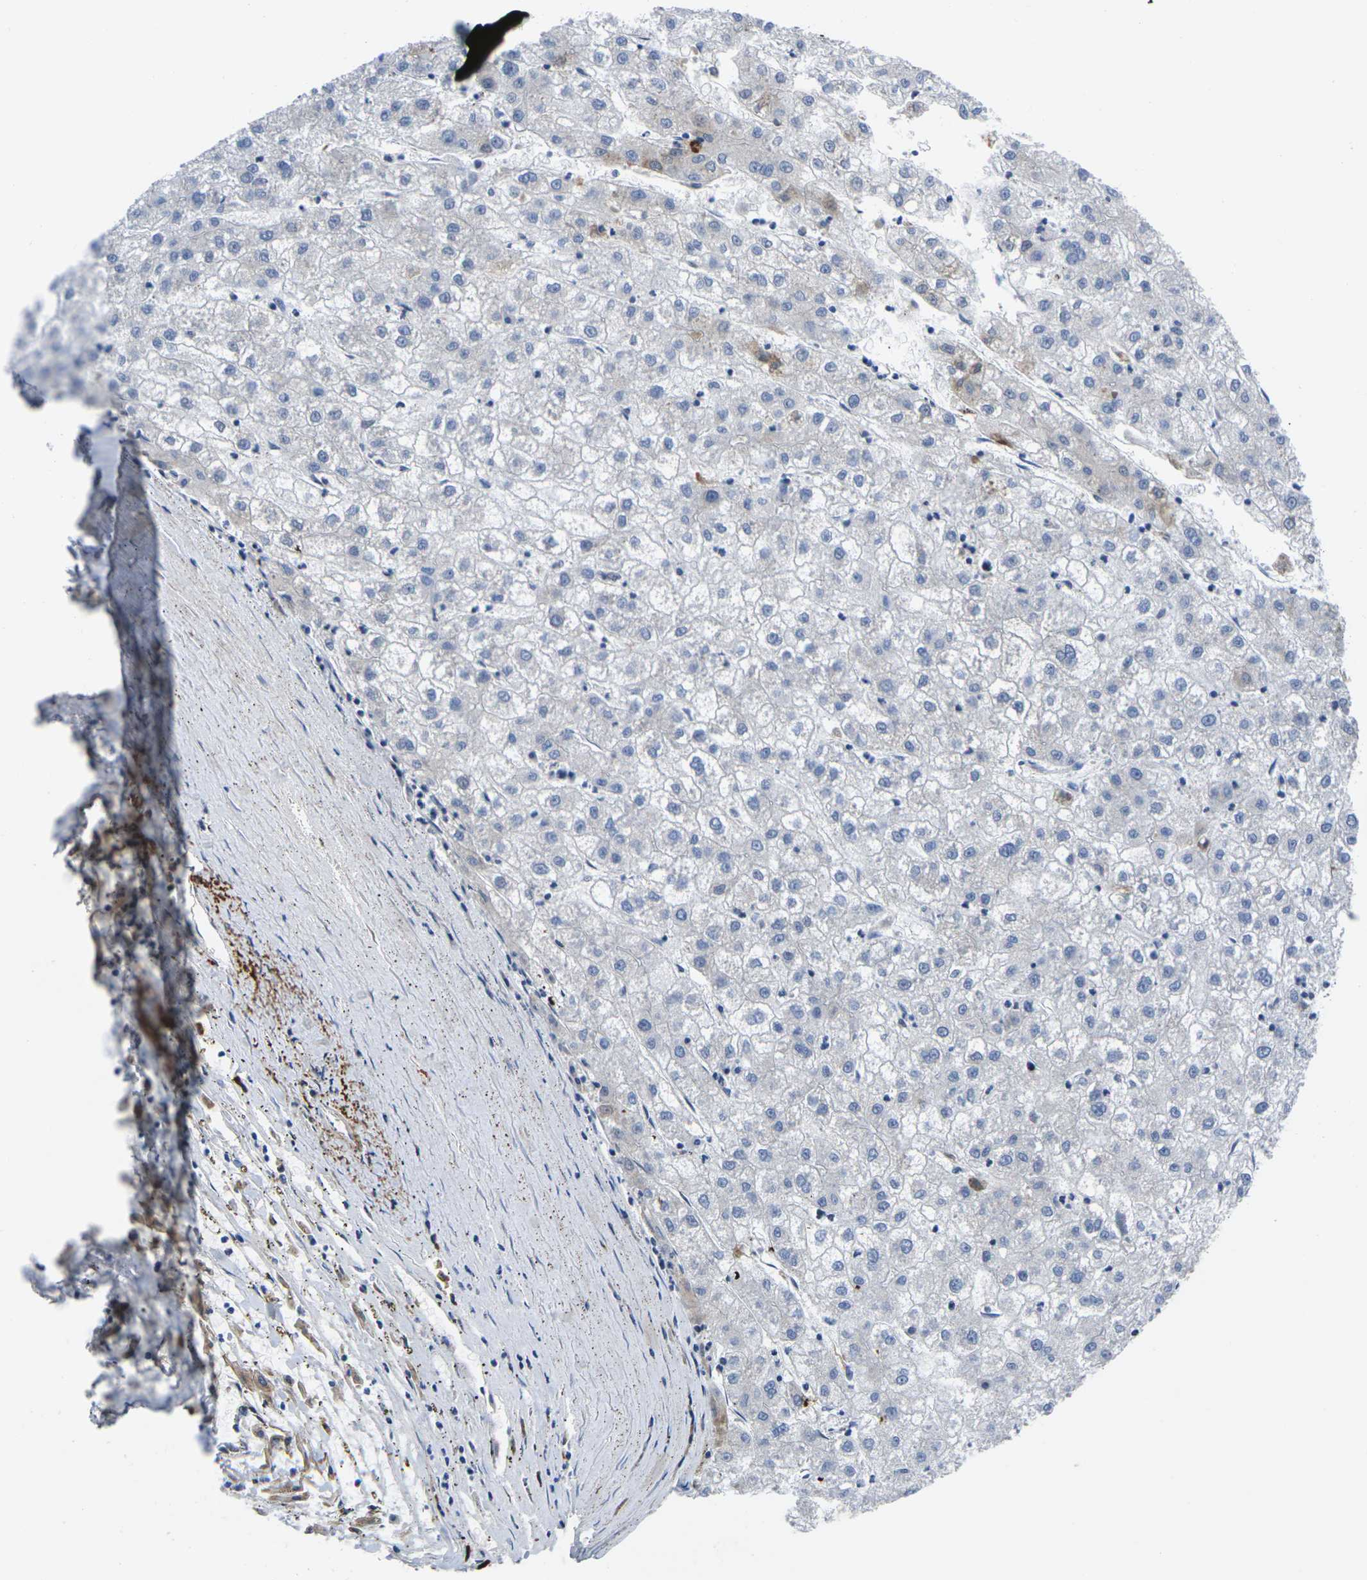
{"staining": {"intensity": "weak", "quantity": "<25%", "location": "cytoplasmic/membranous"}, "tissue": "liver cancer", "cell_type": "Tumor cells", "image_type": "cancer", "snomed": [{"axis": "morphology", "description": "Carcinoma, Hepatocellular, NOS"}, {"axis": "topography", "description": "Liver"}], "caption": "A histopathology image of human liver cancer (hepatocellular carcinoma) is negative for staining in tumor cells. Nuclei are stained in blue.", "gene": "RBM7", "patient": {"sex": "male", "age": 72}}